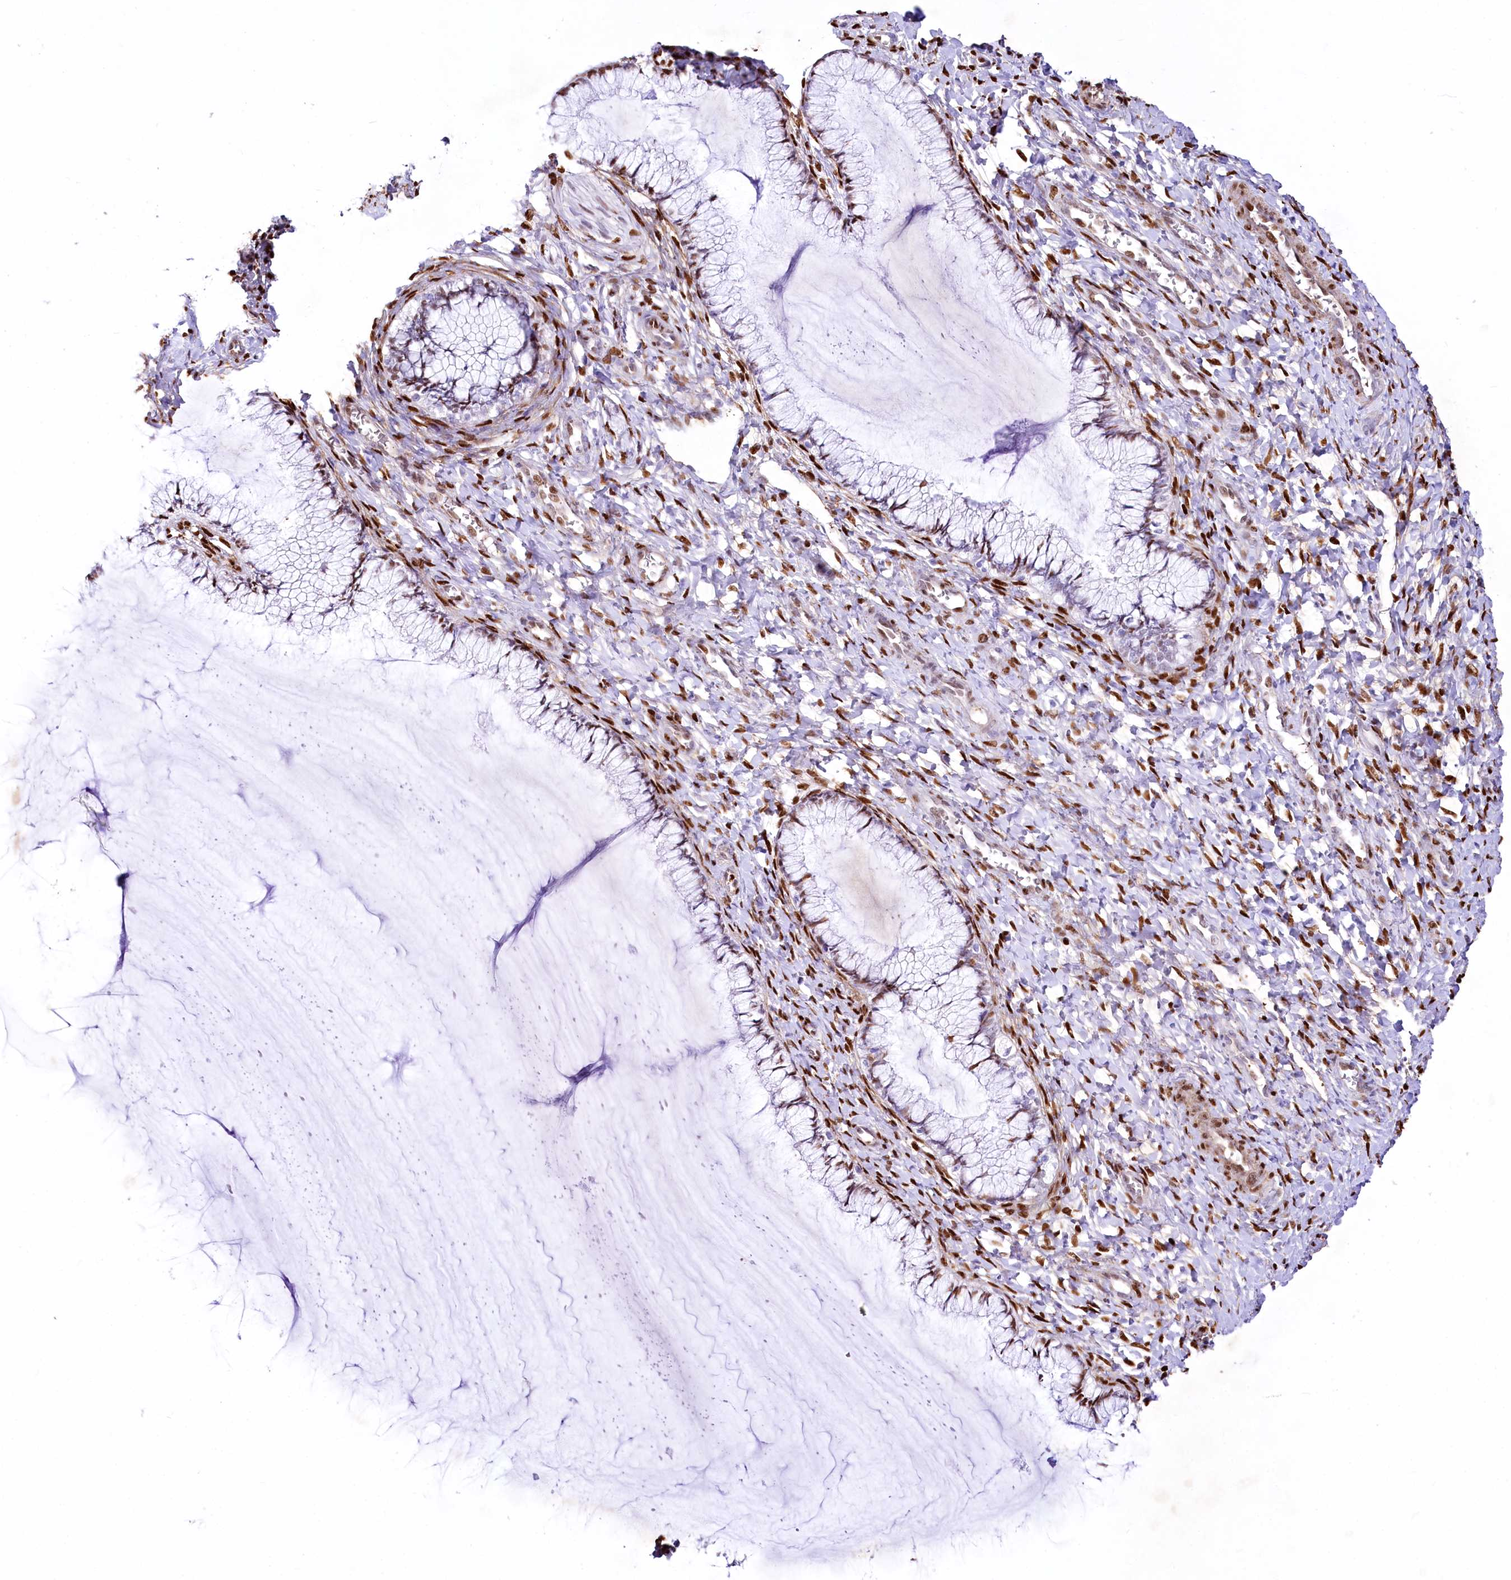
{"staining": {"intensity": "moderate", "quantity": "<25%", "location": "nuclear"}, "tissue": "cervix", "cell_type": "Glandular cells", "image_type": "normal", "snomed": [{"axis": "morphology", "description": "Normal tissue, NOS"}, {"axis": "morphology", "description": "Adenocarcinoma, NOS"}, {"axis": "topography", "description": "Cervix"}], "caption": "Brown immunohistochemical staining in benign human cervix demonstrates moderate nuclear positivity in approximately <25% of glandular cells. (DAB (3,3'-diaminobenzidine) IHC, brown staining for protein, blue staining for nuclei).", "gene": "PTMS", "patient": {"sex": "female", "age": 29}}